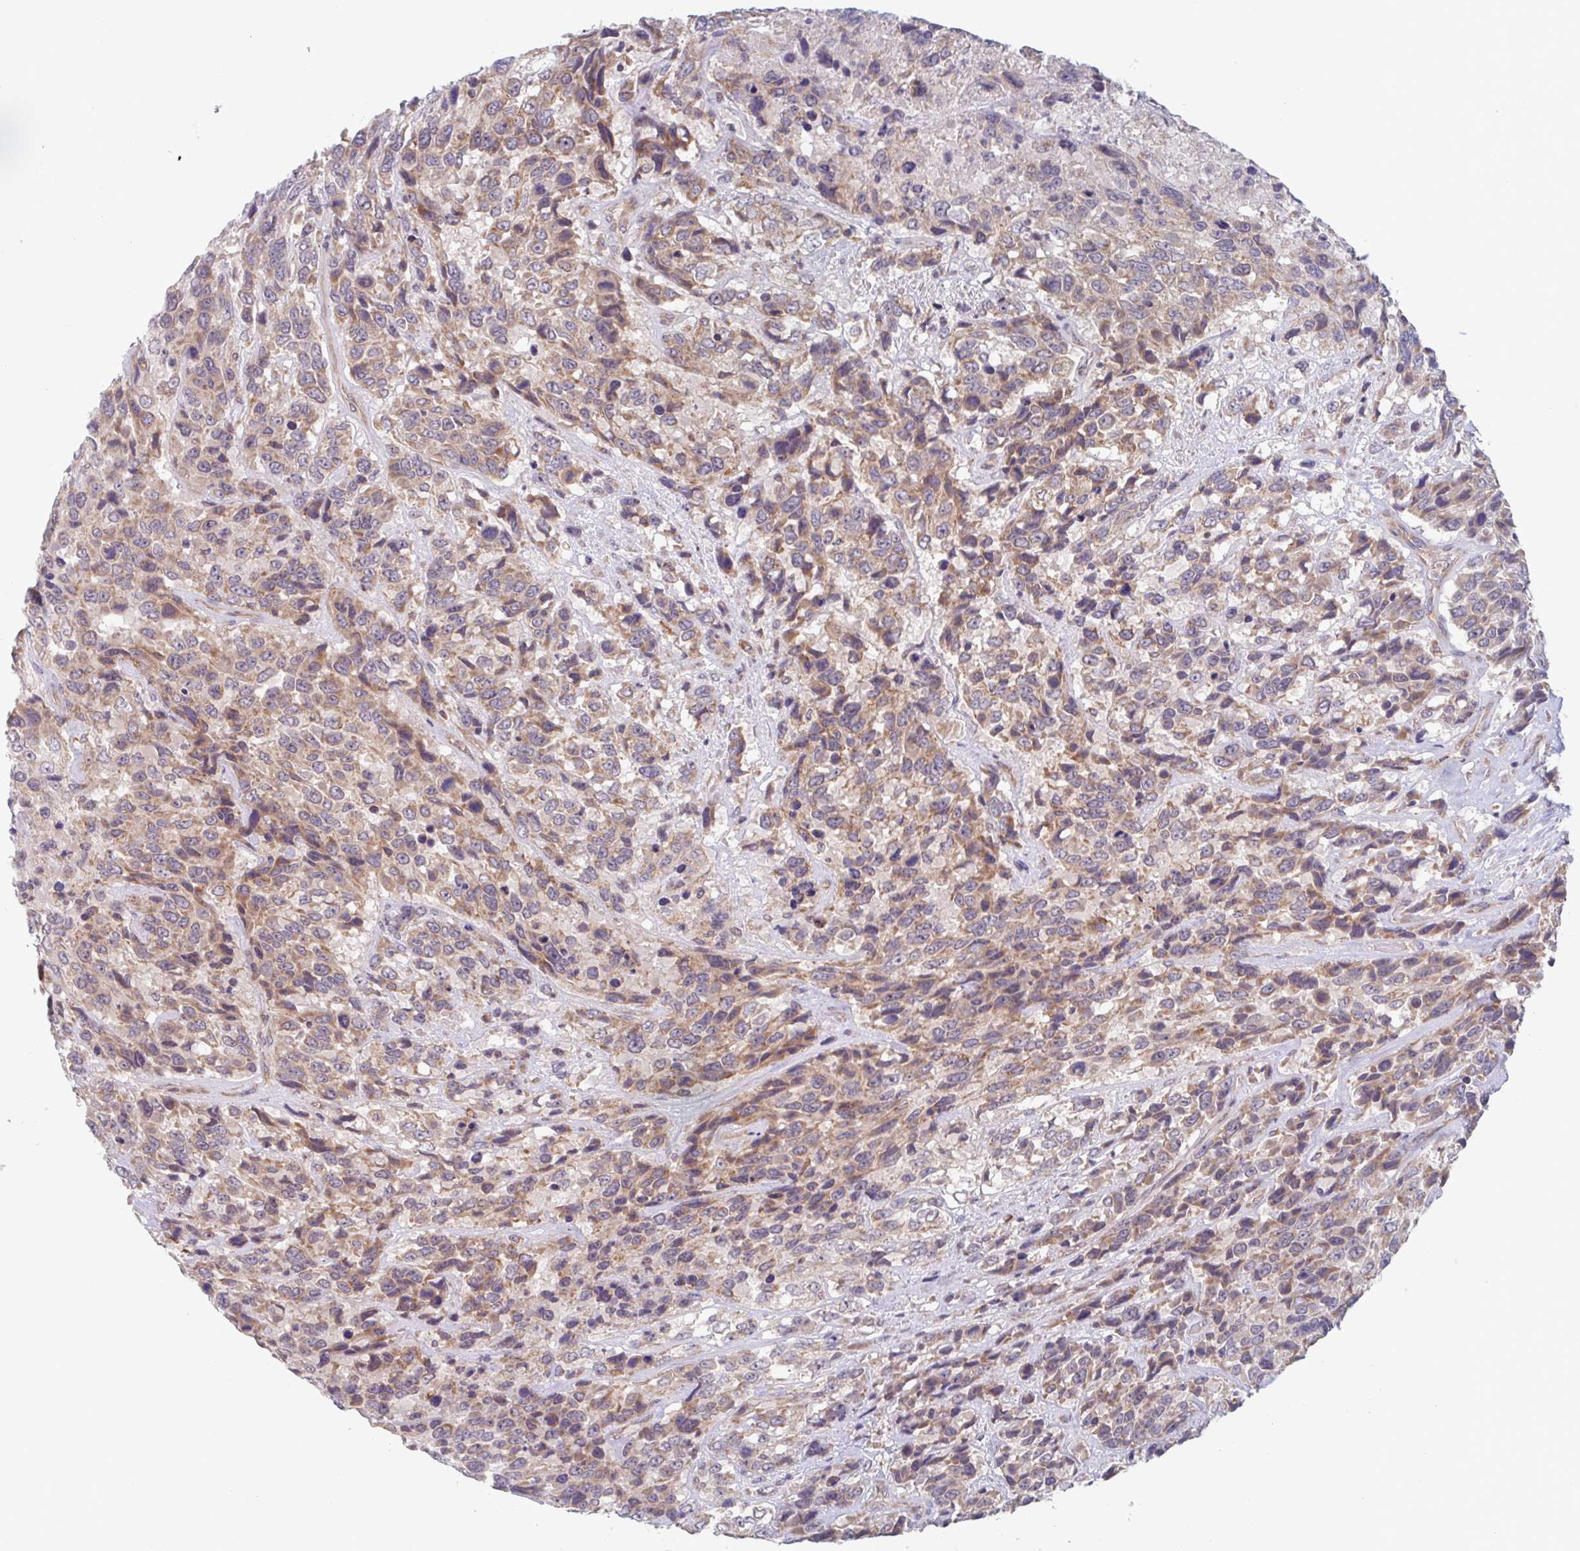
{"staining": {"intensity": "moderate", "quantity": ">75%", "location": "cytoplasmic/membranous"}, "tissue": "urothelial cancer", "cell_type": "Tumor cells", "image_type": "cancer", "snomed": [{"axis": "morphology", "description": "Urothelial carcinoma, High grade"}, {"axis": "topography", "description": "Urinary bladder"}], "caption": "Immunohistochemistry (IHC) histopathology image of human urothelial carcinoma (high-grade) stained for a protein (brown), which demonstrates medium levels of moderate cytoplasmic/membranous staining in about >75% of tumor cells.", "gene": "SURF1", "patient": {"sex": "female", "age": 70}}